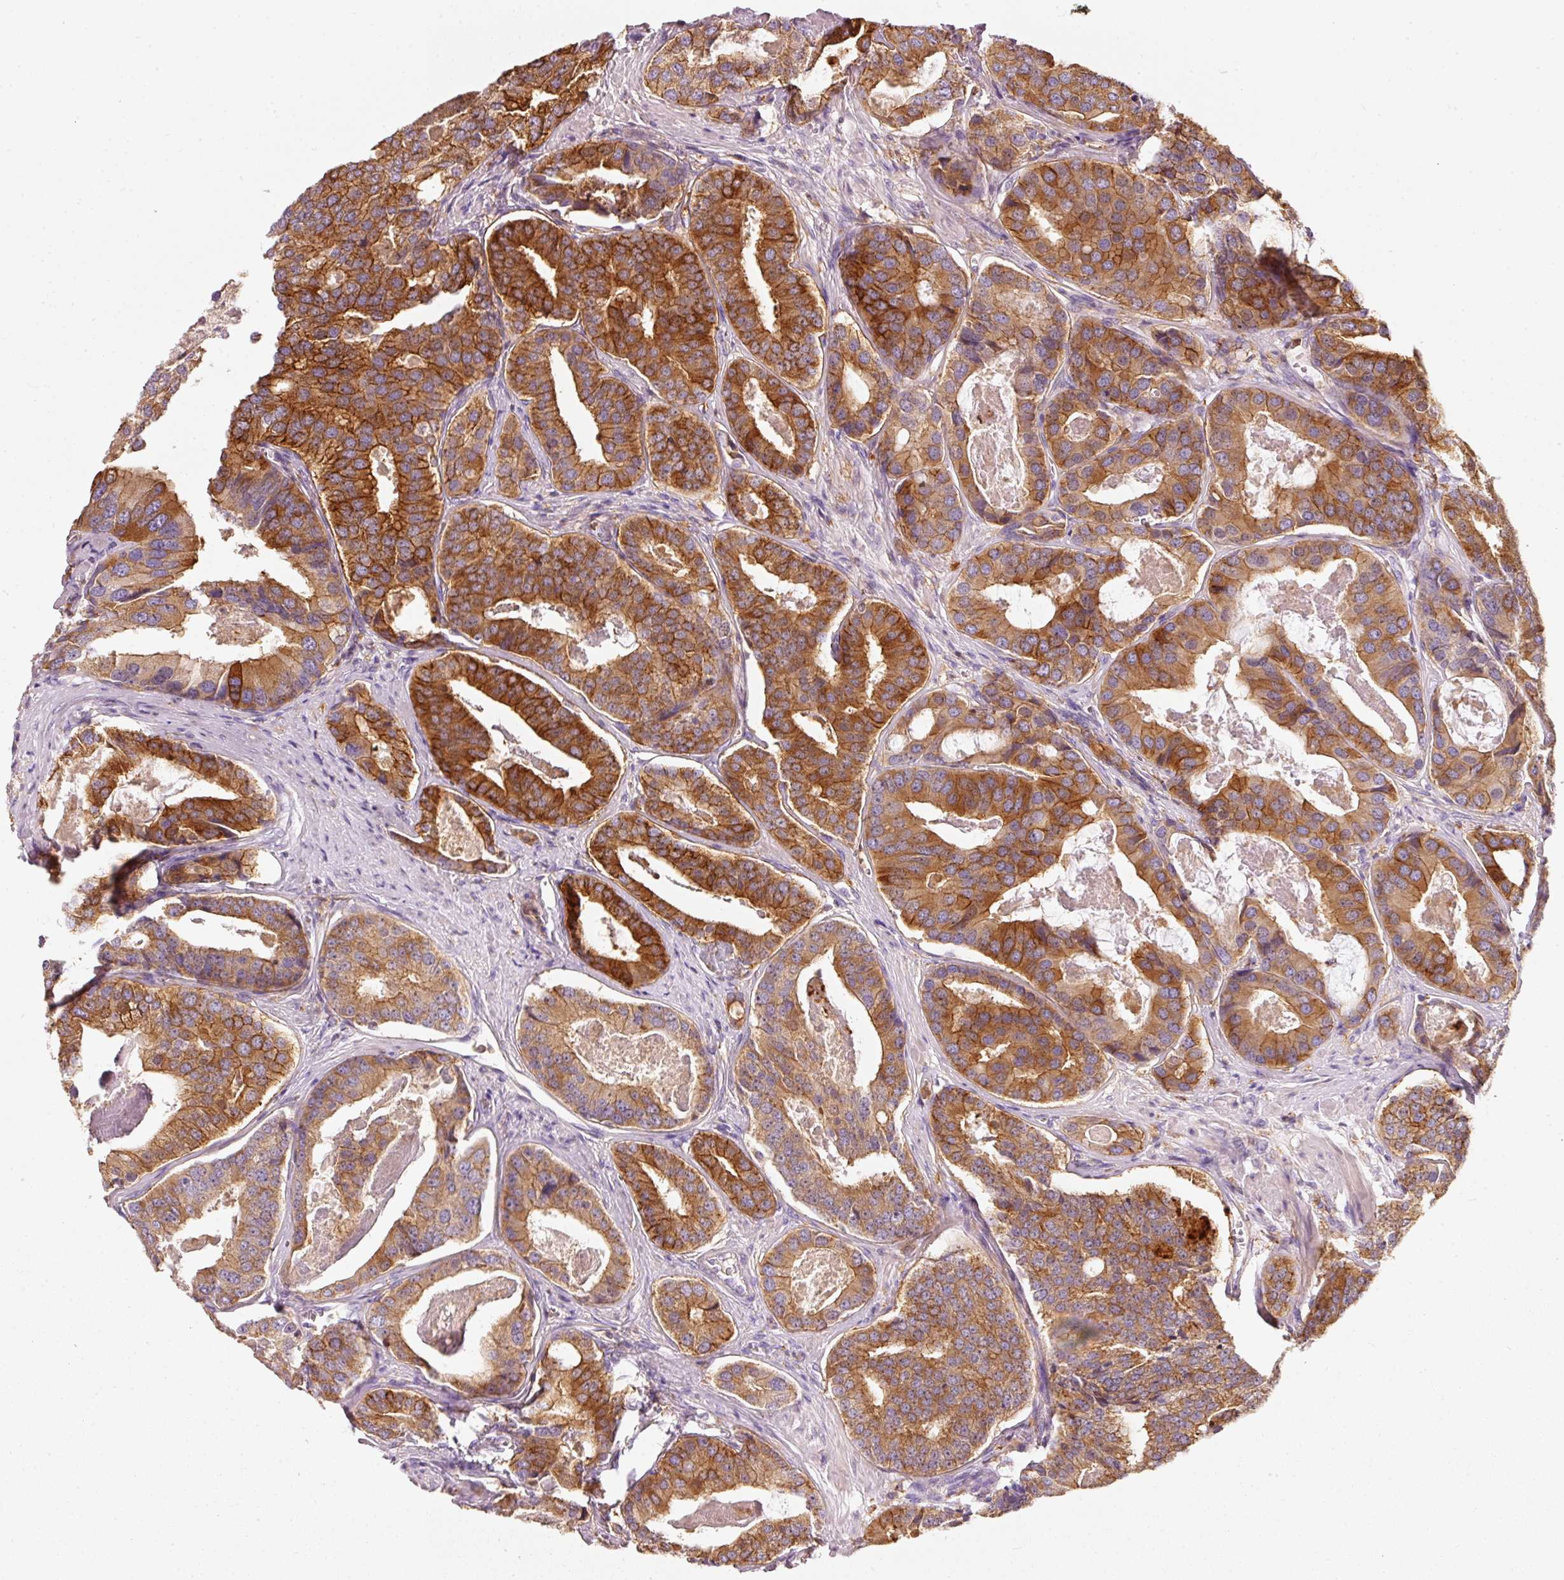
{"staining": {"intensity": "strong", "quantity": ">75%", "location": "cytoplasmic/membranous"}, "tissue": "prostate cancer", "cell_type": "Tumor cells", "image_type": "cancer", "snomed": [{"axis": "morphology", "description": "Adenocarcinoma, High grade"}, {"axis": "topography", "description": "Prostate"}], "caption": "Strong cytoplasmic/membranous positivity for a protein is seen in about >75% of tumor cells of prostate cancer (high-grade adenocarcinoma) using IHC.", "gene": "IQGAP2", "patient": {"sex": "male", "age": 71}}